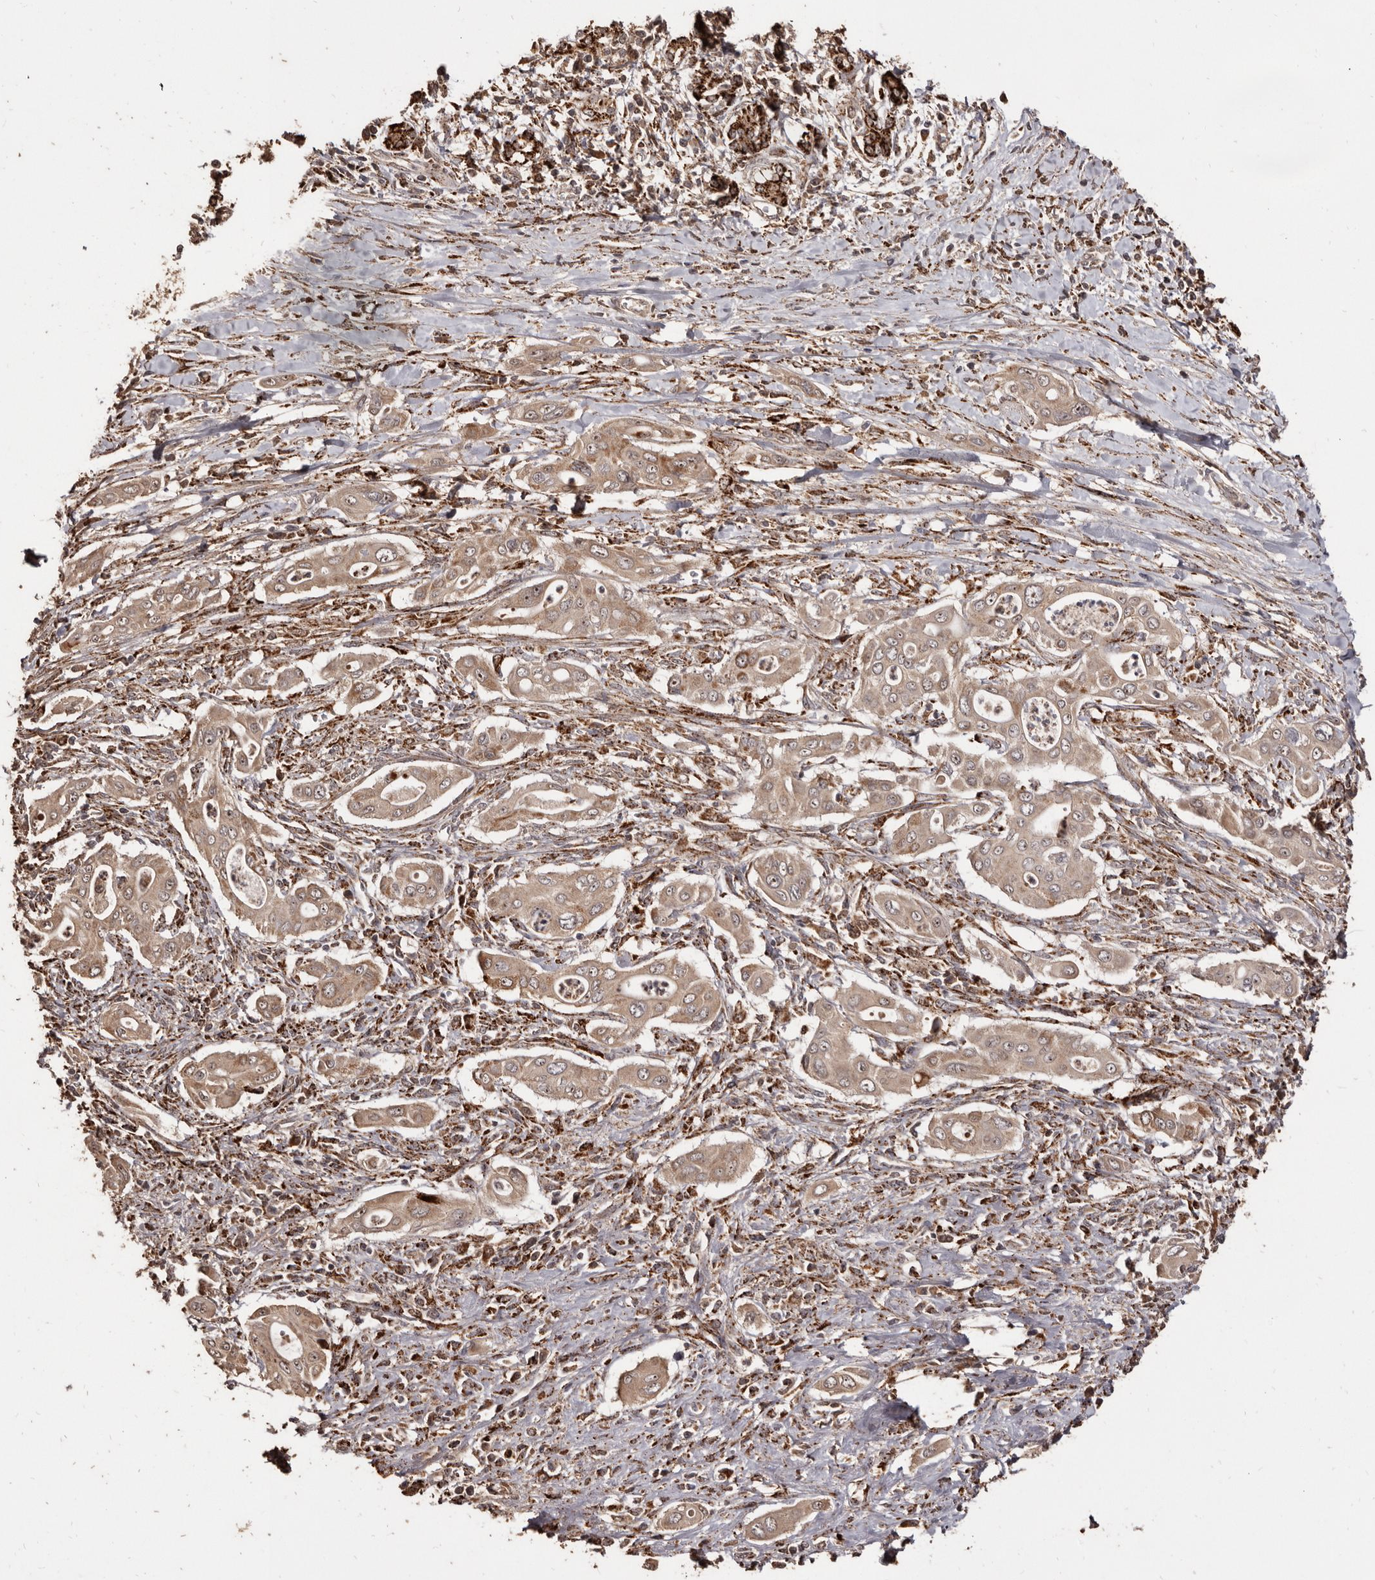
{"staining": {"intensity": "moderate", "quantity": ">75%", "location": "cytoplasmic/membranous"}, "tissue": "pancreatic cancer", "cell_type": "Tumor cells", "image_type": "cancer", "snomed": [{"axis": "morphology", "description": "Adenocarcinoma, NOS"}, {"axis": "topography", "description": "Pancreas"}], "caption": "About >75% of tumor cells in human pancreatic cancer reveal moderate cytoplasmic/membranous protein positivity as visualized by brown immunohistochemical staining.", "gene": "AKAP7", "patient": {"sex": "male", "age": 58}}